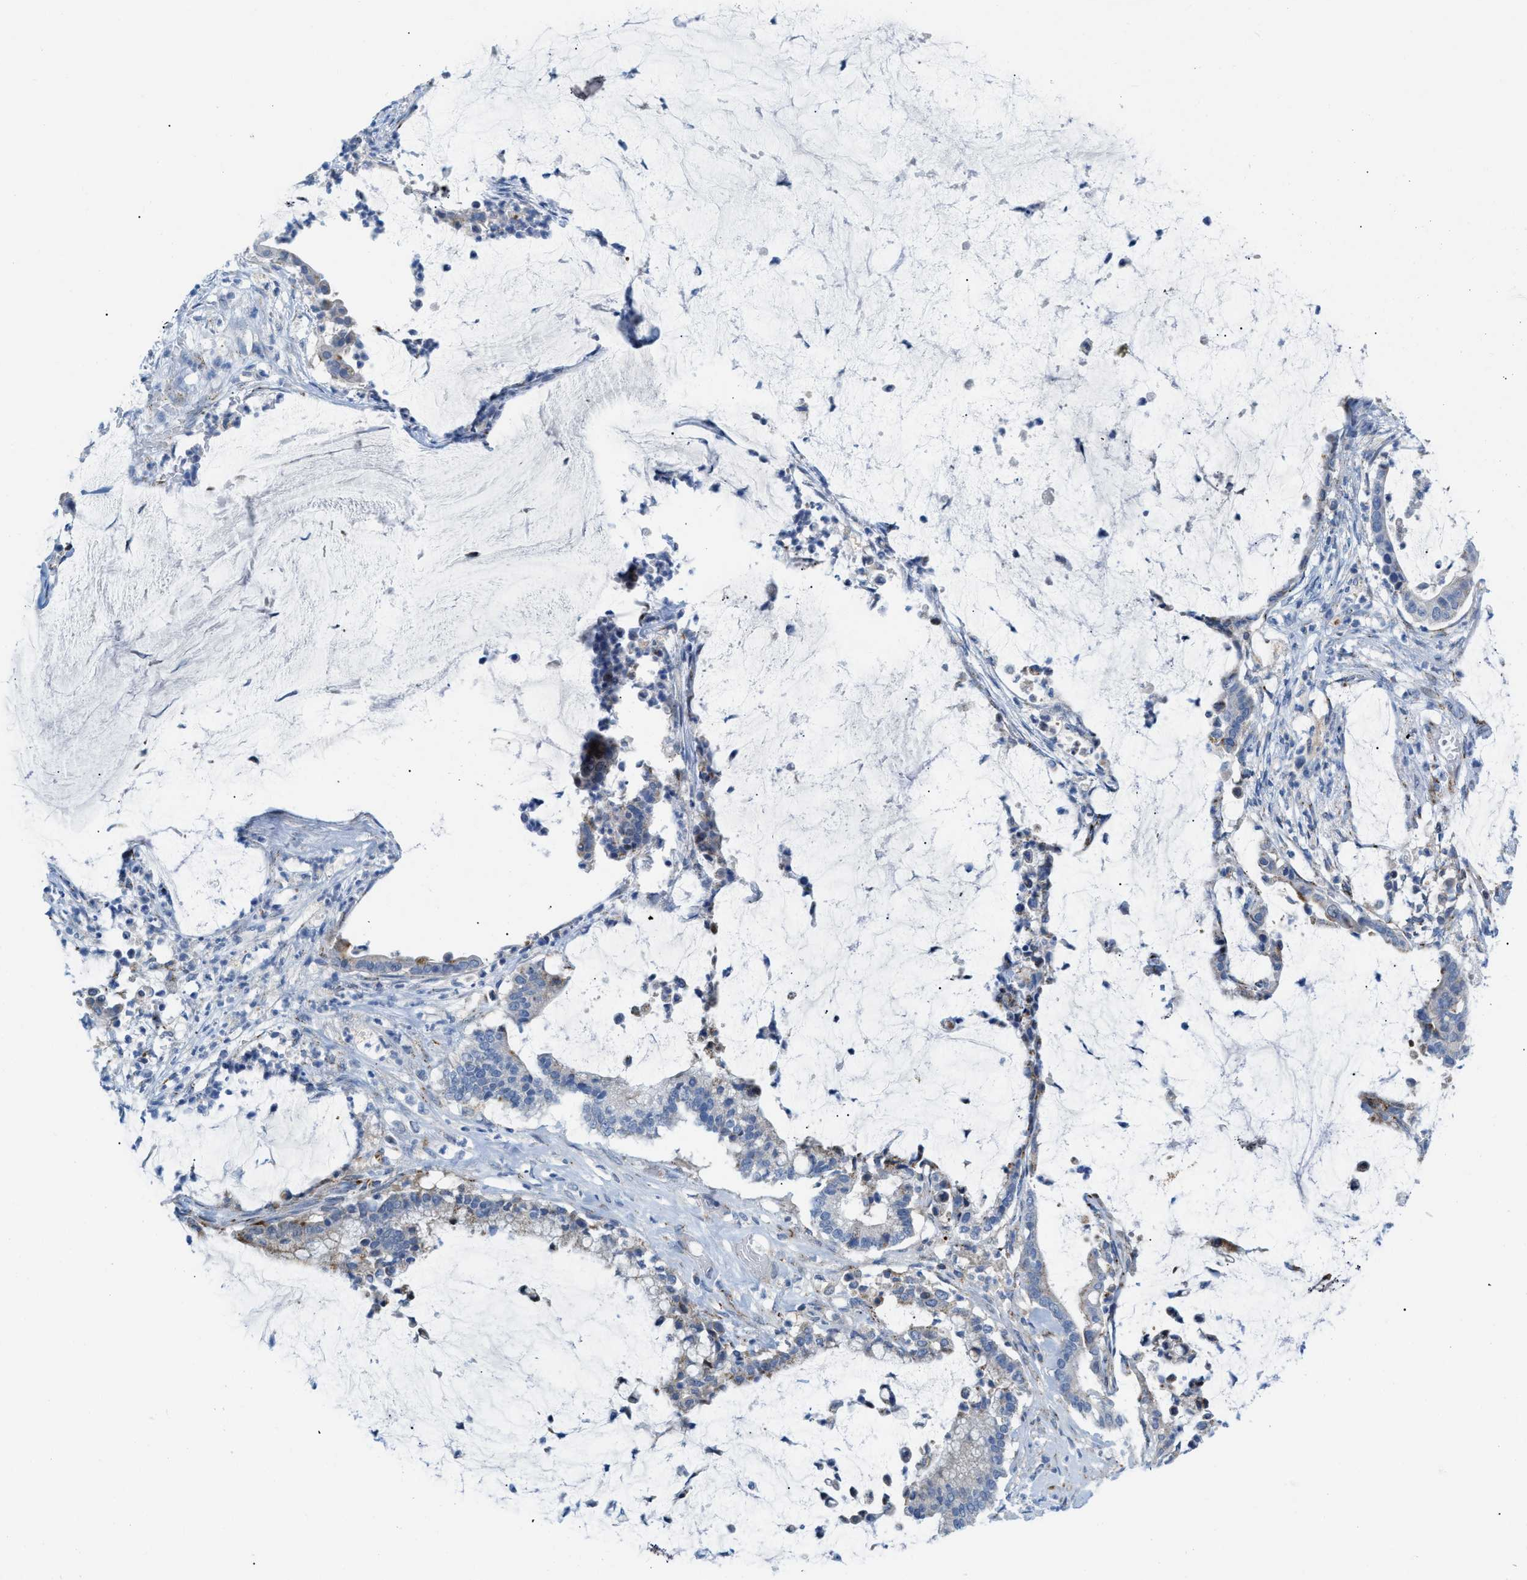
{"staining": {"intensity": "negative", "quantity": "none", "location": "none"}, "tissue": "pancreatic cancer", "cell_type": "Tumor cells", "image_type": "cancer", "snomed": [{"axis": "morphology", "description": "Adenocarcinoma, NOS"}, {"axis": "topography", "description": "Pancreas"}], "caption": "IHC photomicrograph of neoplastic tissue: human pancreatic cancer stained with DAB demonstrates no significant protein positivity in tumor cells.", "gene": "RBBP9", "patient": {"sex": "male", "age": 41}}